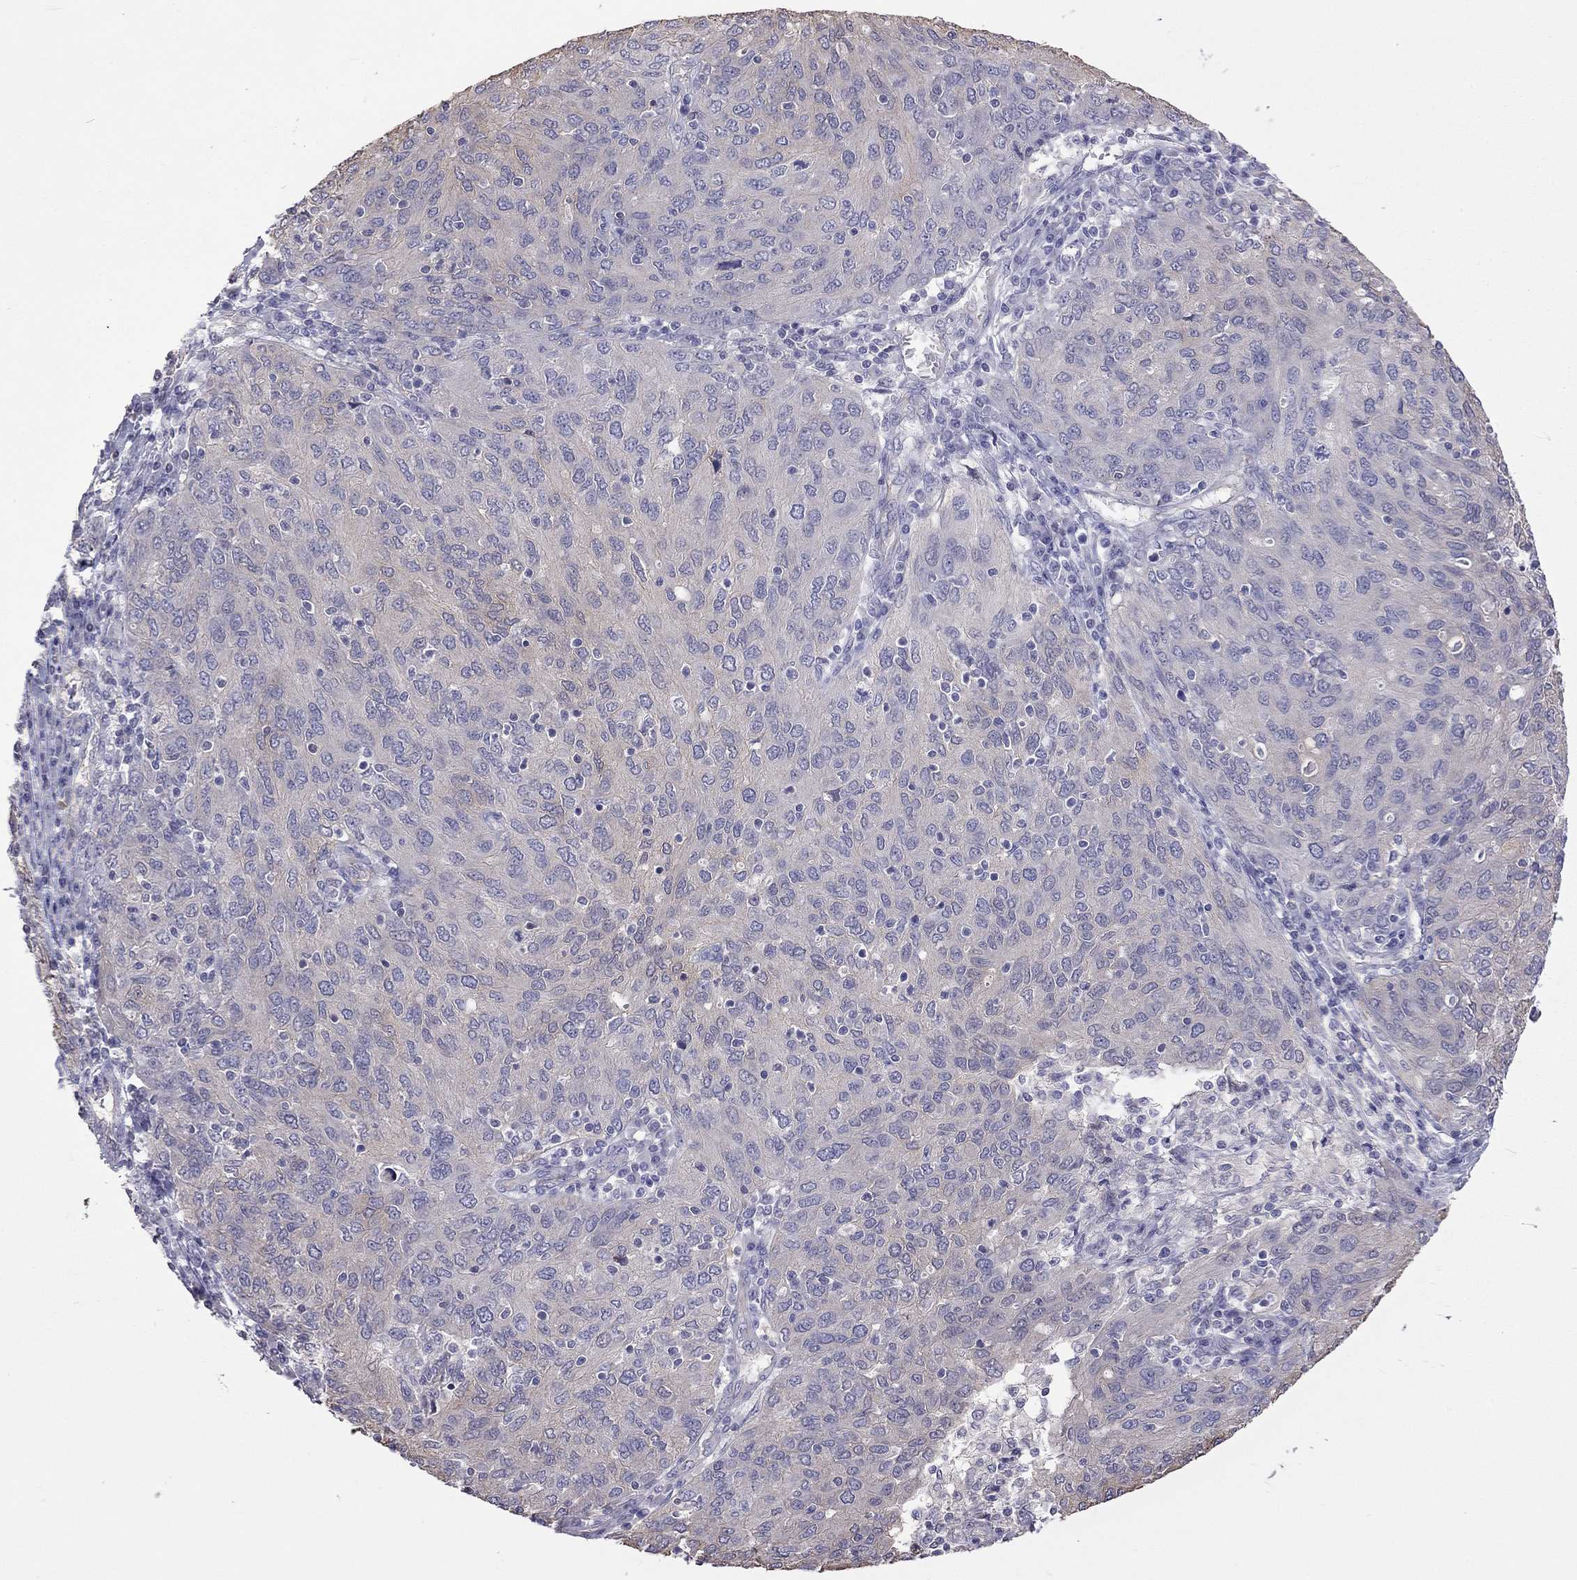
{"staining": {"intensity": "weak", "quantity": "<25%", "location": "cytoplasmic/membranous"}, "tissue": "ovarian cancer", "cell_type": "Tumor cells", "image_type": "cancer", "snomed": [{"axis": "morphology", "description": "Carcinoma, endometroid"}, {"axis": "topography", "description": "Ovary"}], "caption": "The histopathology image exhibits no staining of tumor cells in ovarian cancer.", "gene": "FEZ1", "patient": {"sex": "female", "age": 50}}